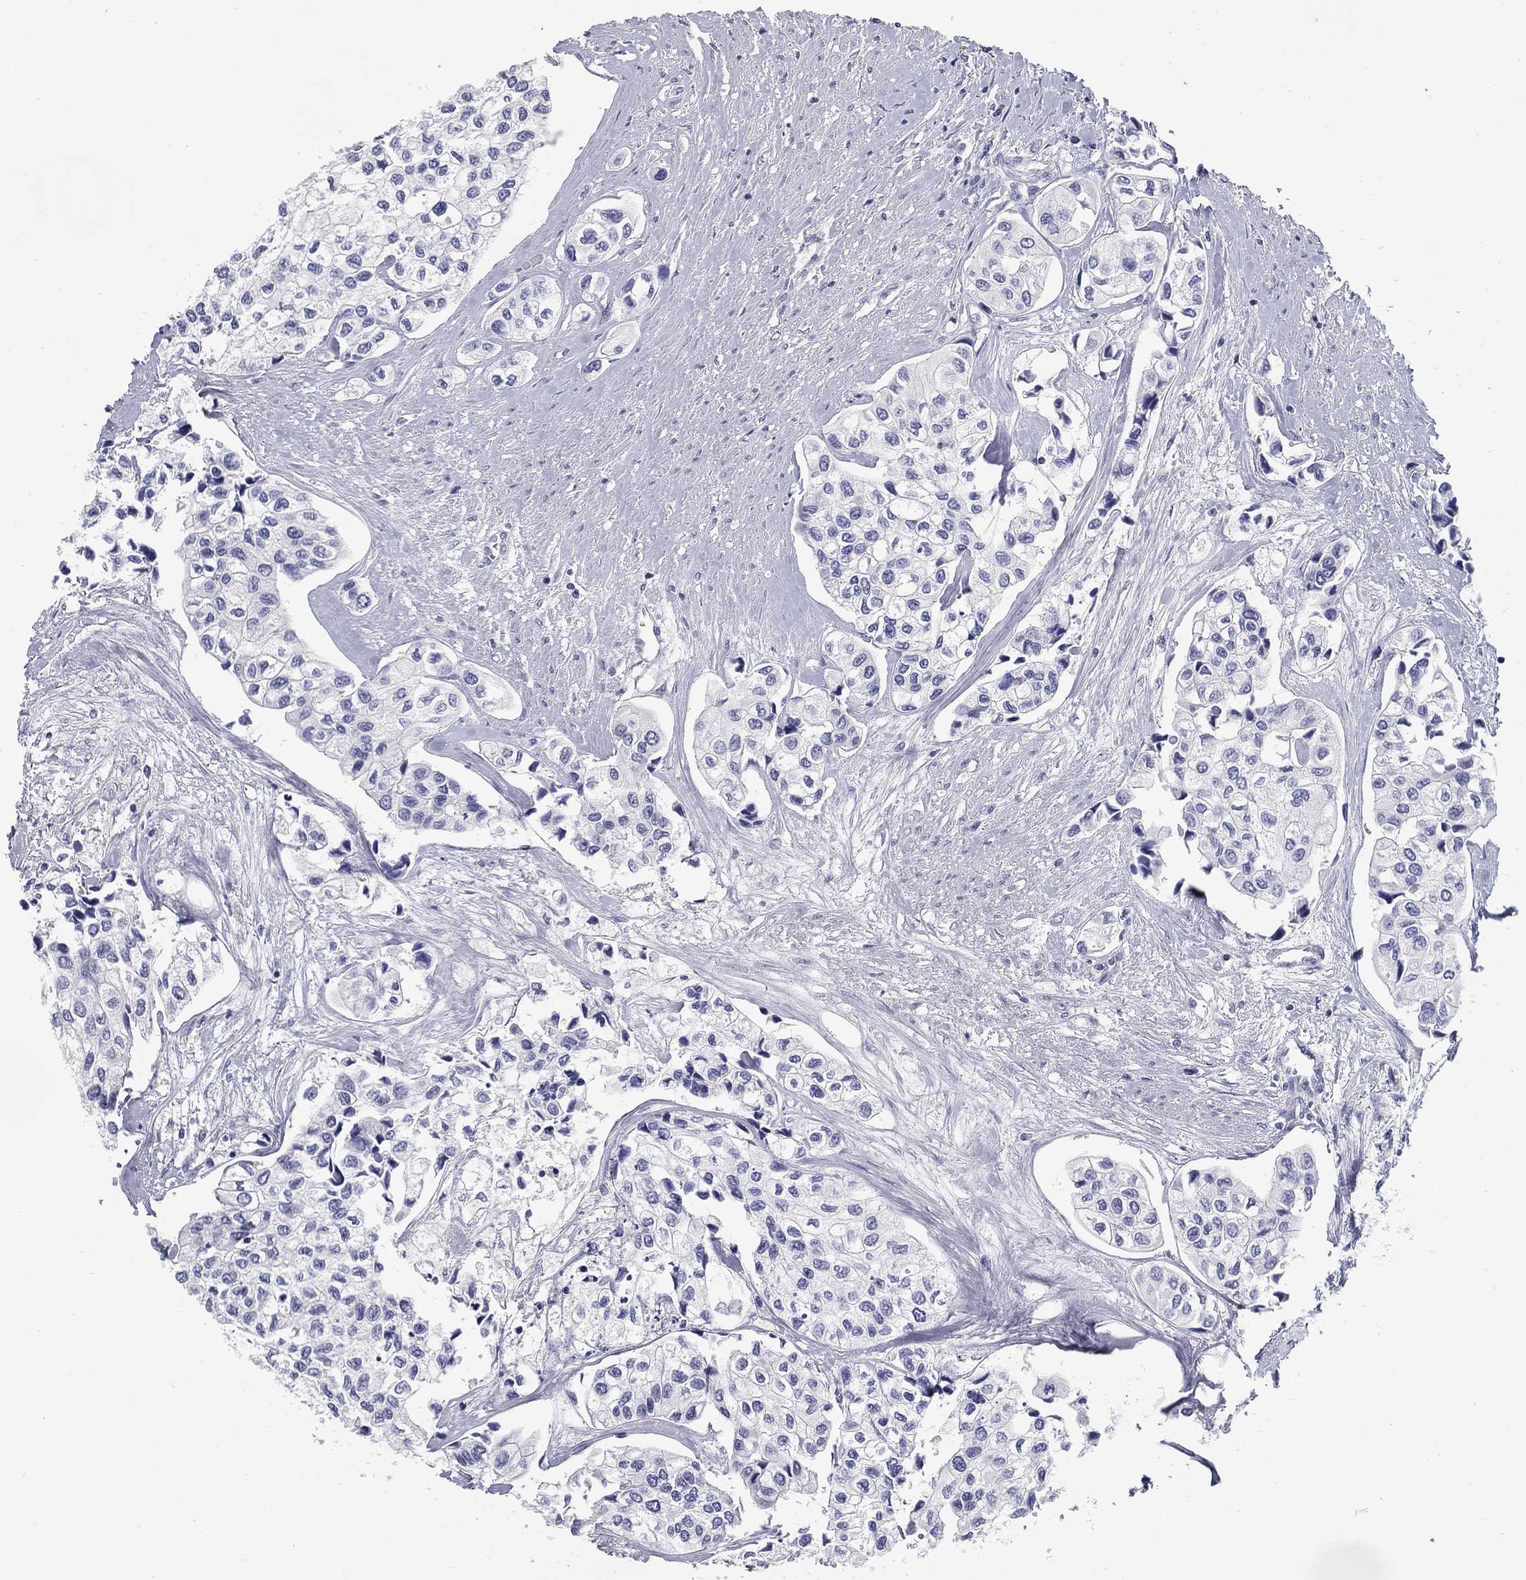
{"staining": {"intensity": "negative", "quantity": "none", "location": "none"}, "tissue": "urothelial cancer", "cell_type": "Tumor cells", "image_type": "cancer", "snomed": [{"axis": "morphology", "description": "Urothelial carcinoma, High grade"}, {"axis": "topography", "description": "Urinary bladder"}], "caption": "IHC micrograph of urothelial carcinoma (high-grade) stained for a protein (brown), which shows no positivity in tumor cells.", "gene": "C19orf18", "patient": {"sex": "male", "age": 73}}